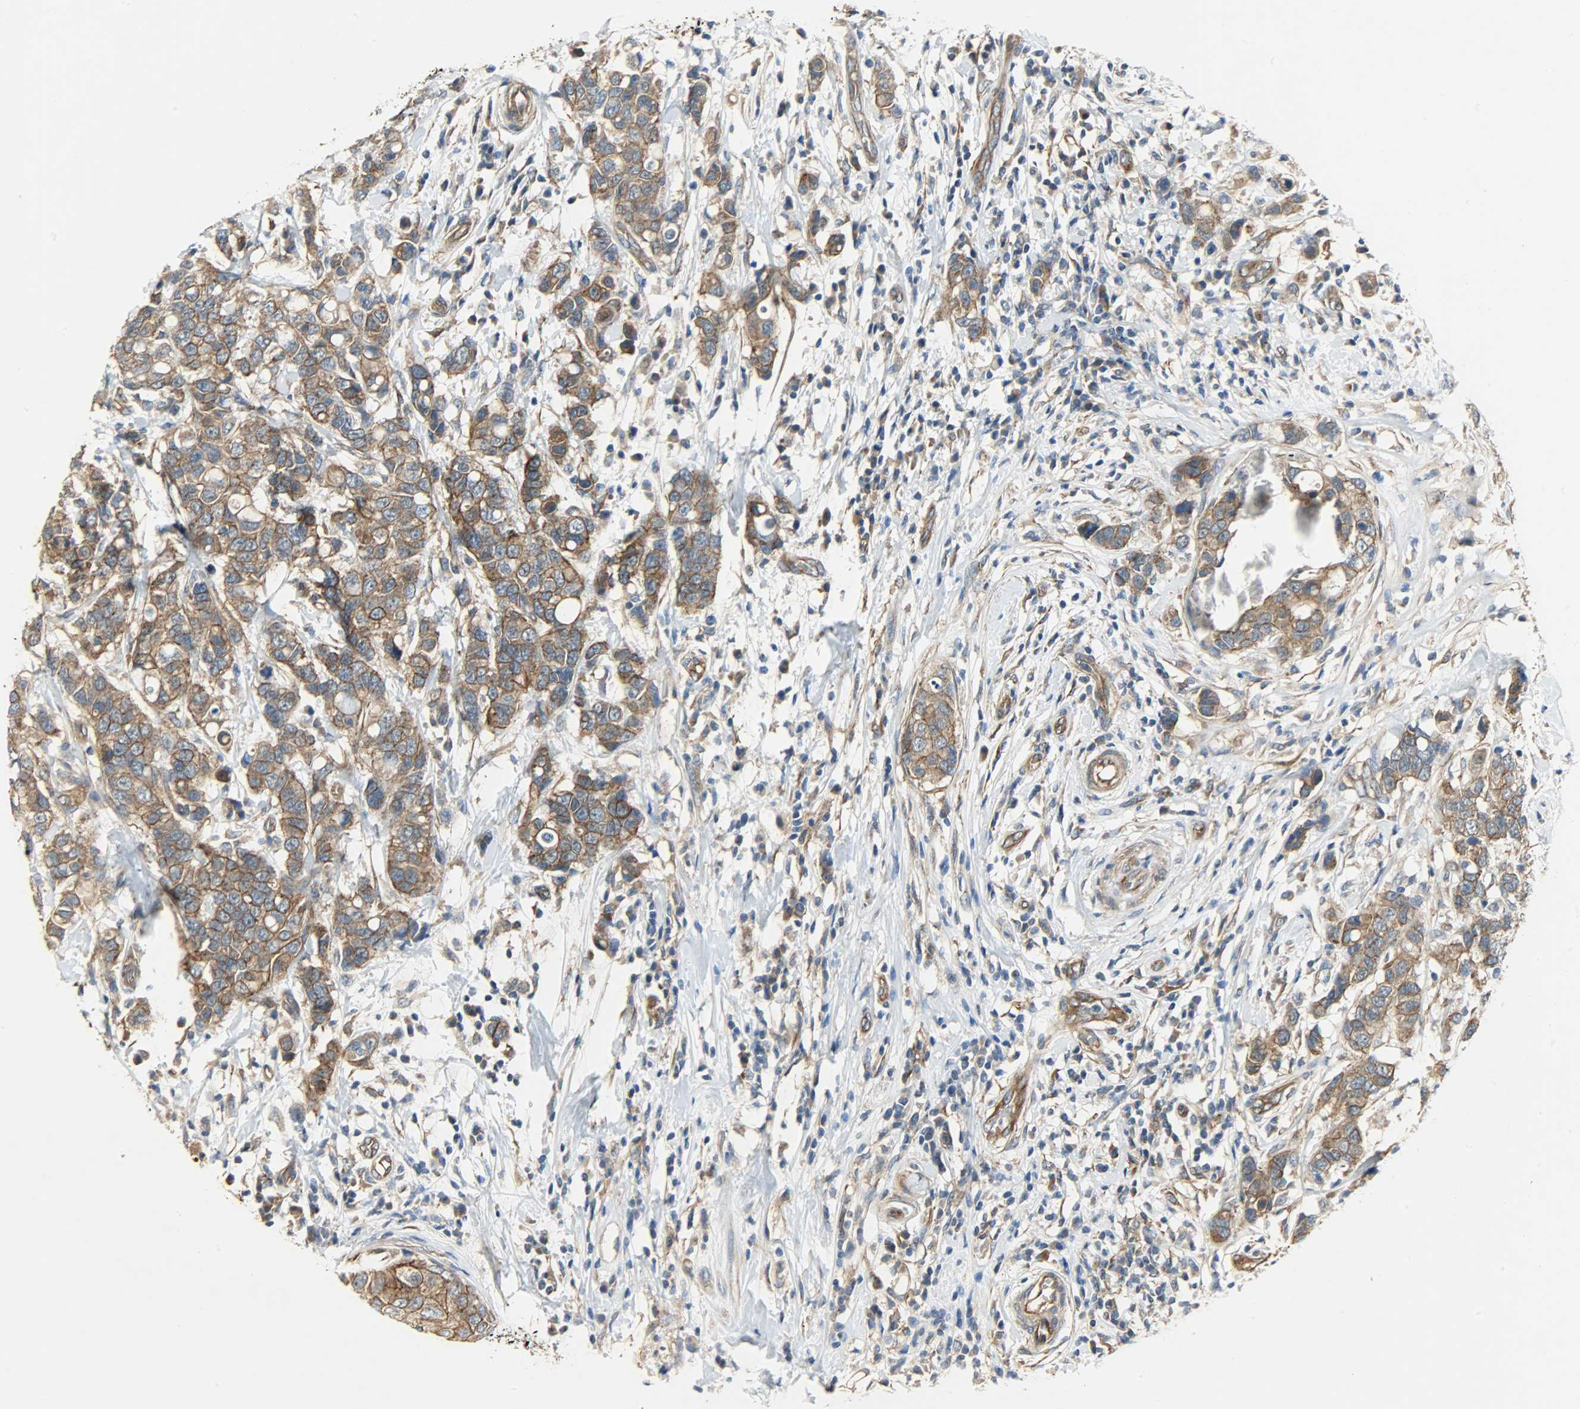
{"staining": {"intensity": "moderate", "quantity": ">75%", "location": "cytoplasmic/membranous"}, "tissue": "breast cancer", "cell_type": "Tumor cells", "image_type": "cancer", "snomed": [{"axis": "morphology", "description": "Duct carcinoma"}, {"axis": "topography", "description": "Breast"}], "caption": "Protein analysis of breast intraductal carcinoma tissue reveals moderate cytoplasmic/membranous expression in approximately >75% of tumor cells. Using DAB (brown) and hematoxylin (blue) stains, captured at high magnification using brightfield microscopy.", "gene": "KIAA1217", "patient": {"sex": "female", "age": 27}}